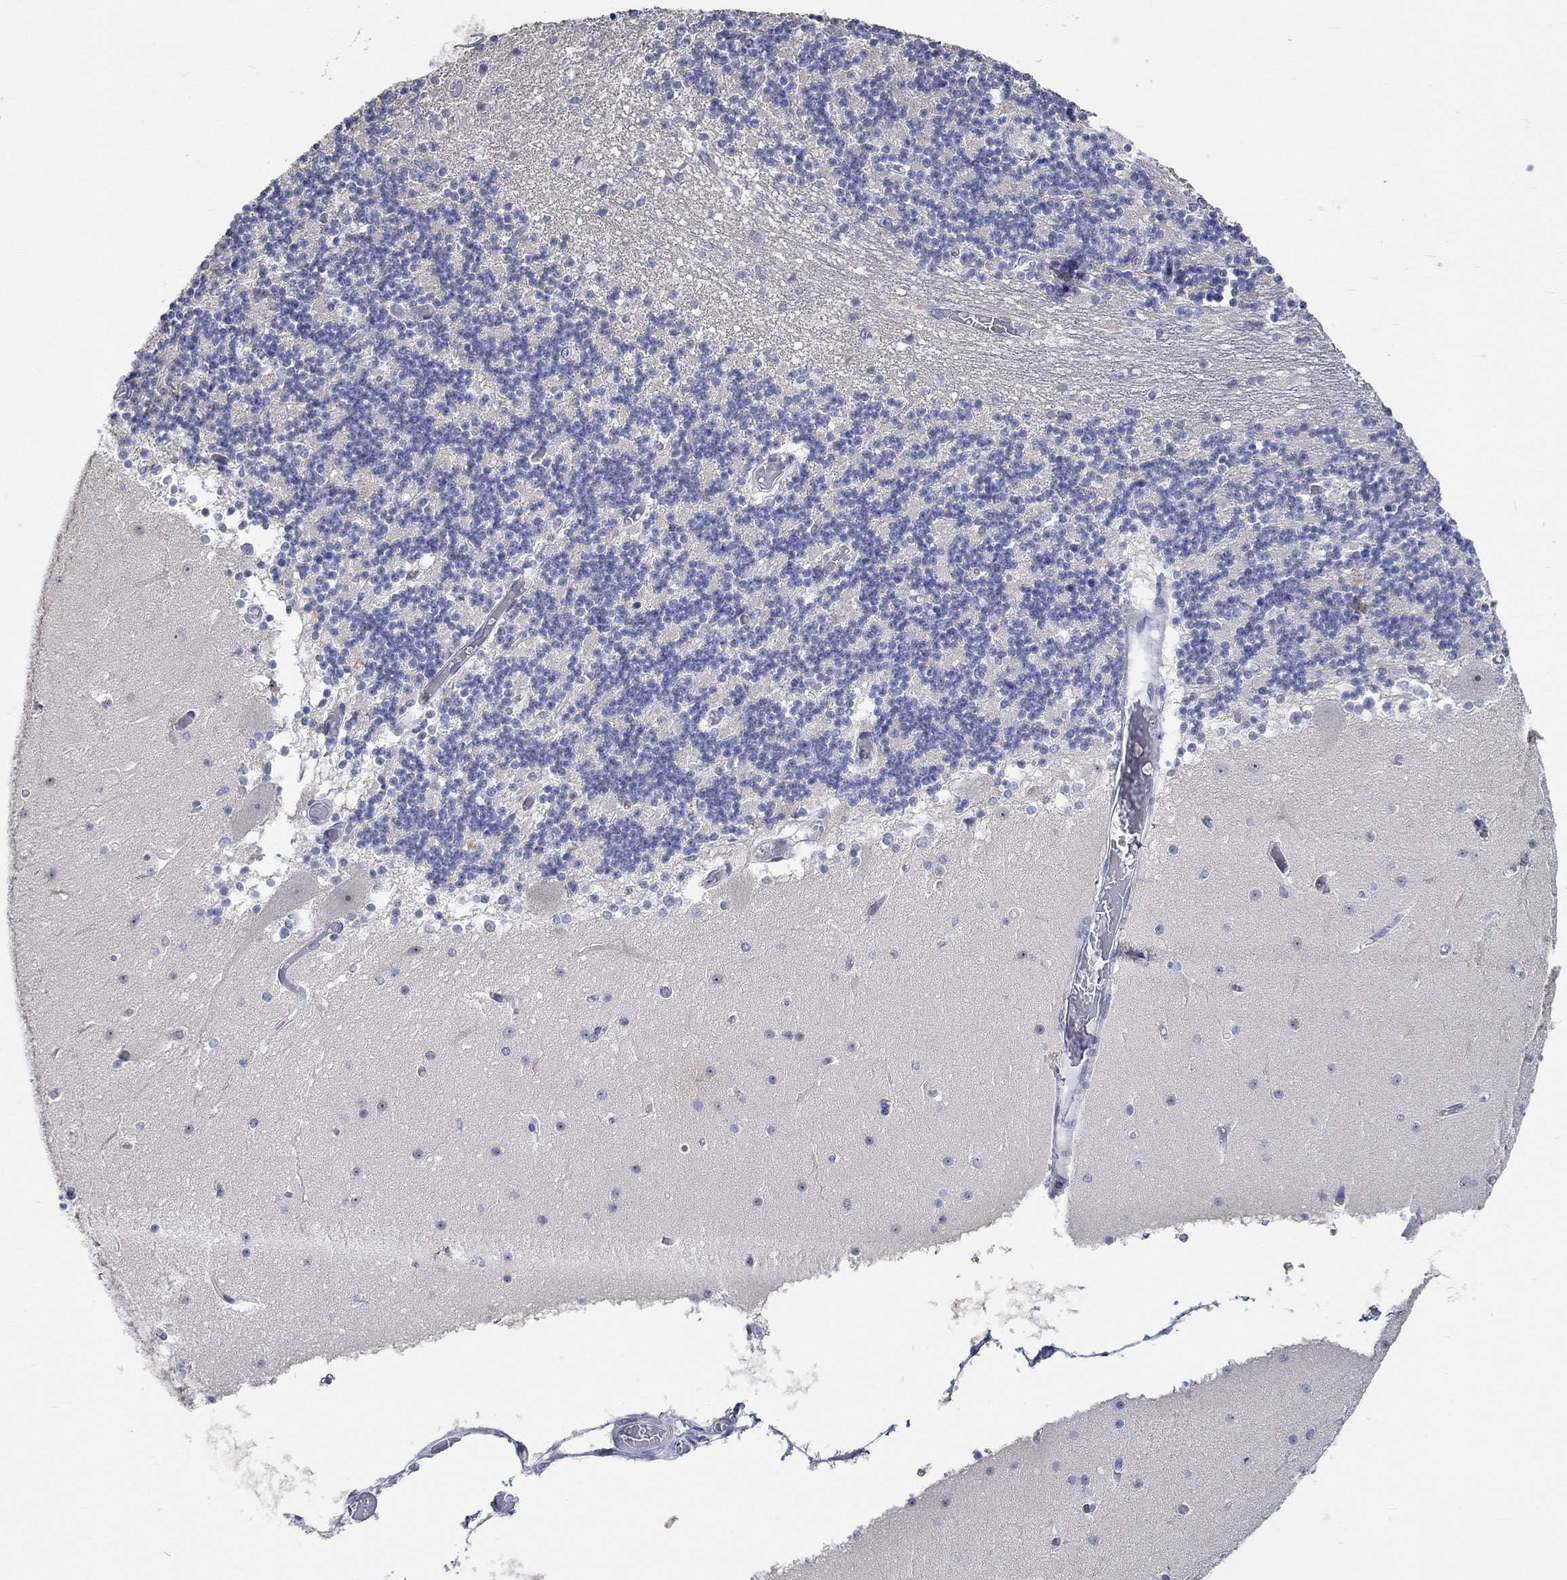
{"staining": {"intensity": "negative", "quantity": "none", "location": "none"}, "tissue": "cerebellum", "cell_type": "Cells in granular layer", "image_type": "normal", "snomed": [{"axis": "morphology", "description": "Normal tissue, NOS"}, {"axis": "topography", "description": "Cerebellum"}], "caption": "High magnification brightfield microscopy of benign cerebellum stained with DAB (brown) and counterstained with hematoxylin (blue): cells in granular layer show no significant positivity.", "gene": "PNMA5", "patient": {"sex": "female", "age": 28}}